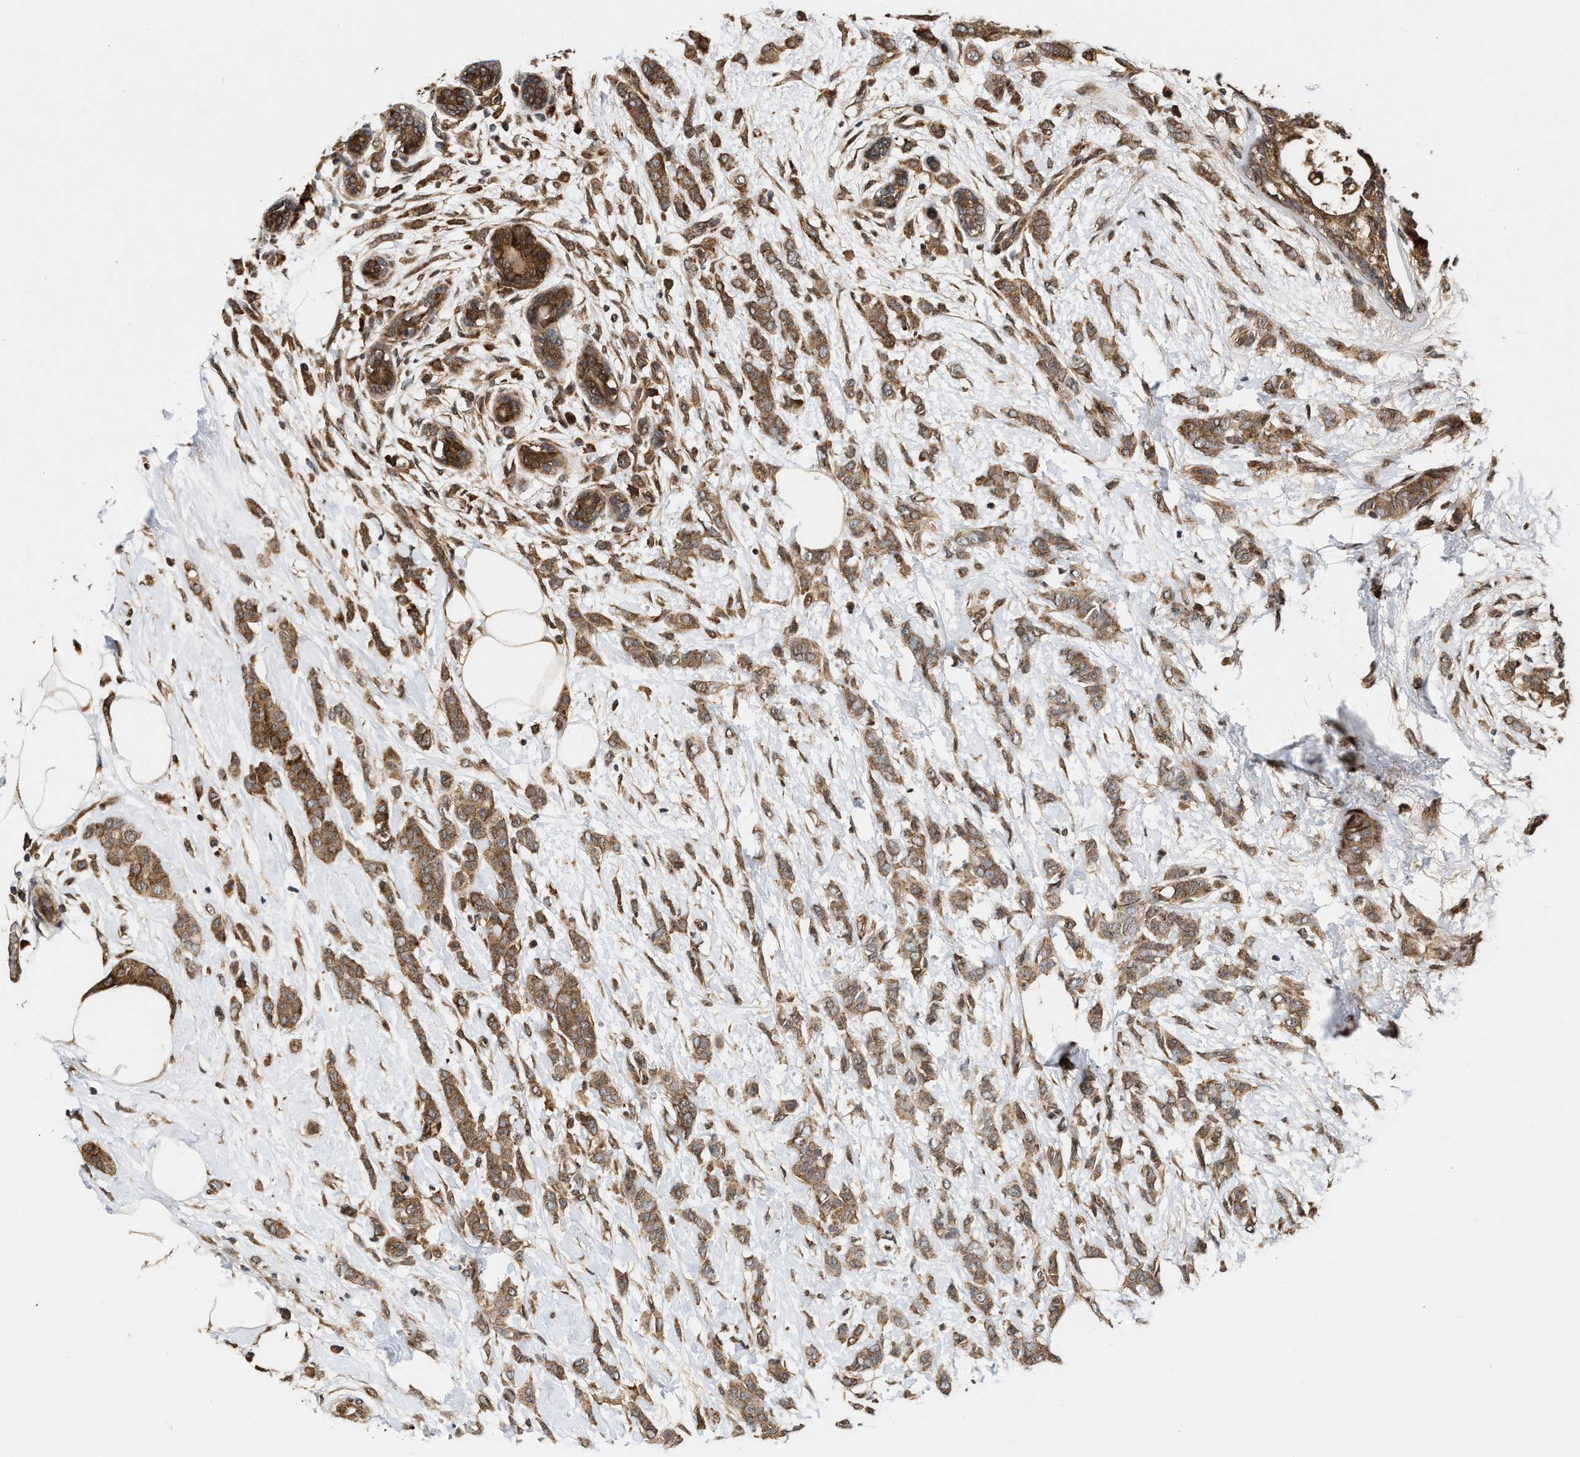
{"staining": {"intensity": "moderate", "quantity": ">75%", "location": "cytoplasmic/membranous"}, "tissue": "breast cancer", "cell_type": "Tumor cells", "image_type": "cancer", "snomed": [{"axis": "morphology", "description": "Lobular carcinoma, in situ"}, {"axis": "morphology", "description": "Lobular carcinoma"}, {"axis": "topography", "description": "Breast"}], "caption": "Tumor cells demonstrate medium levels of moderate cytoplasmic/membranous positivity in approximately >75% of cells in breast cancer (lobular carcinoma).", "gene": "CFLAR", "patient": {"sex": "female", "age": 41}}